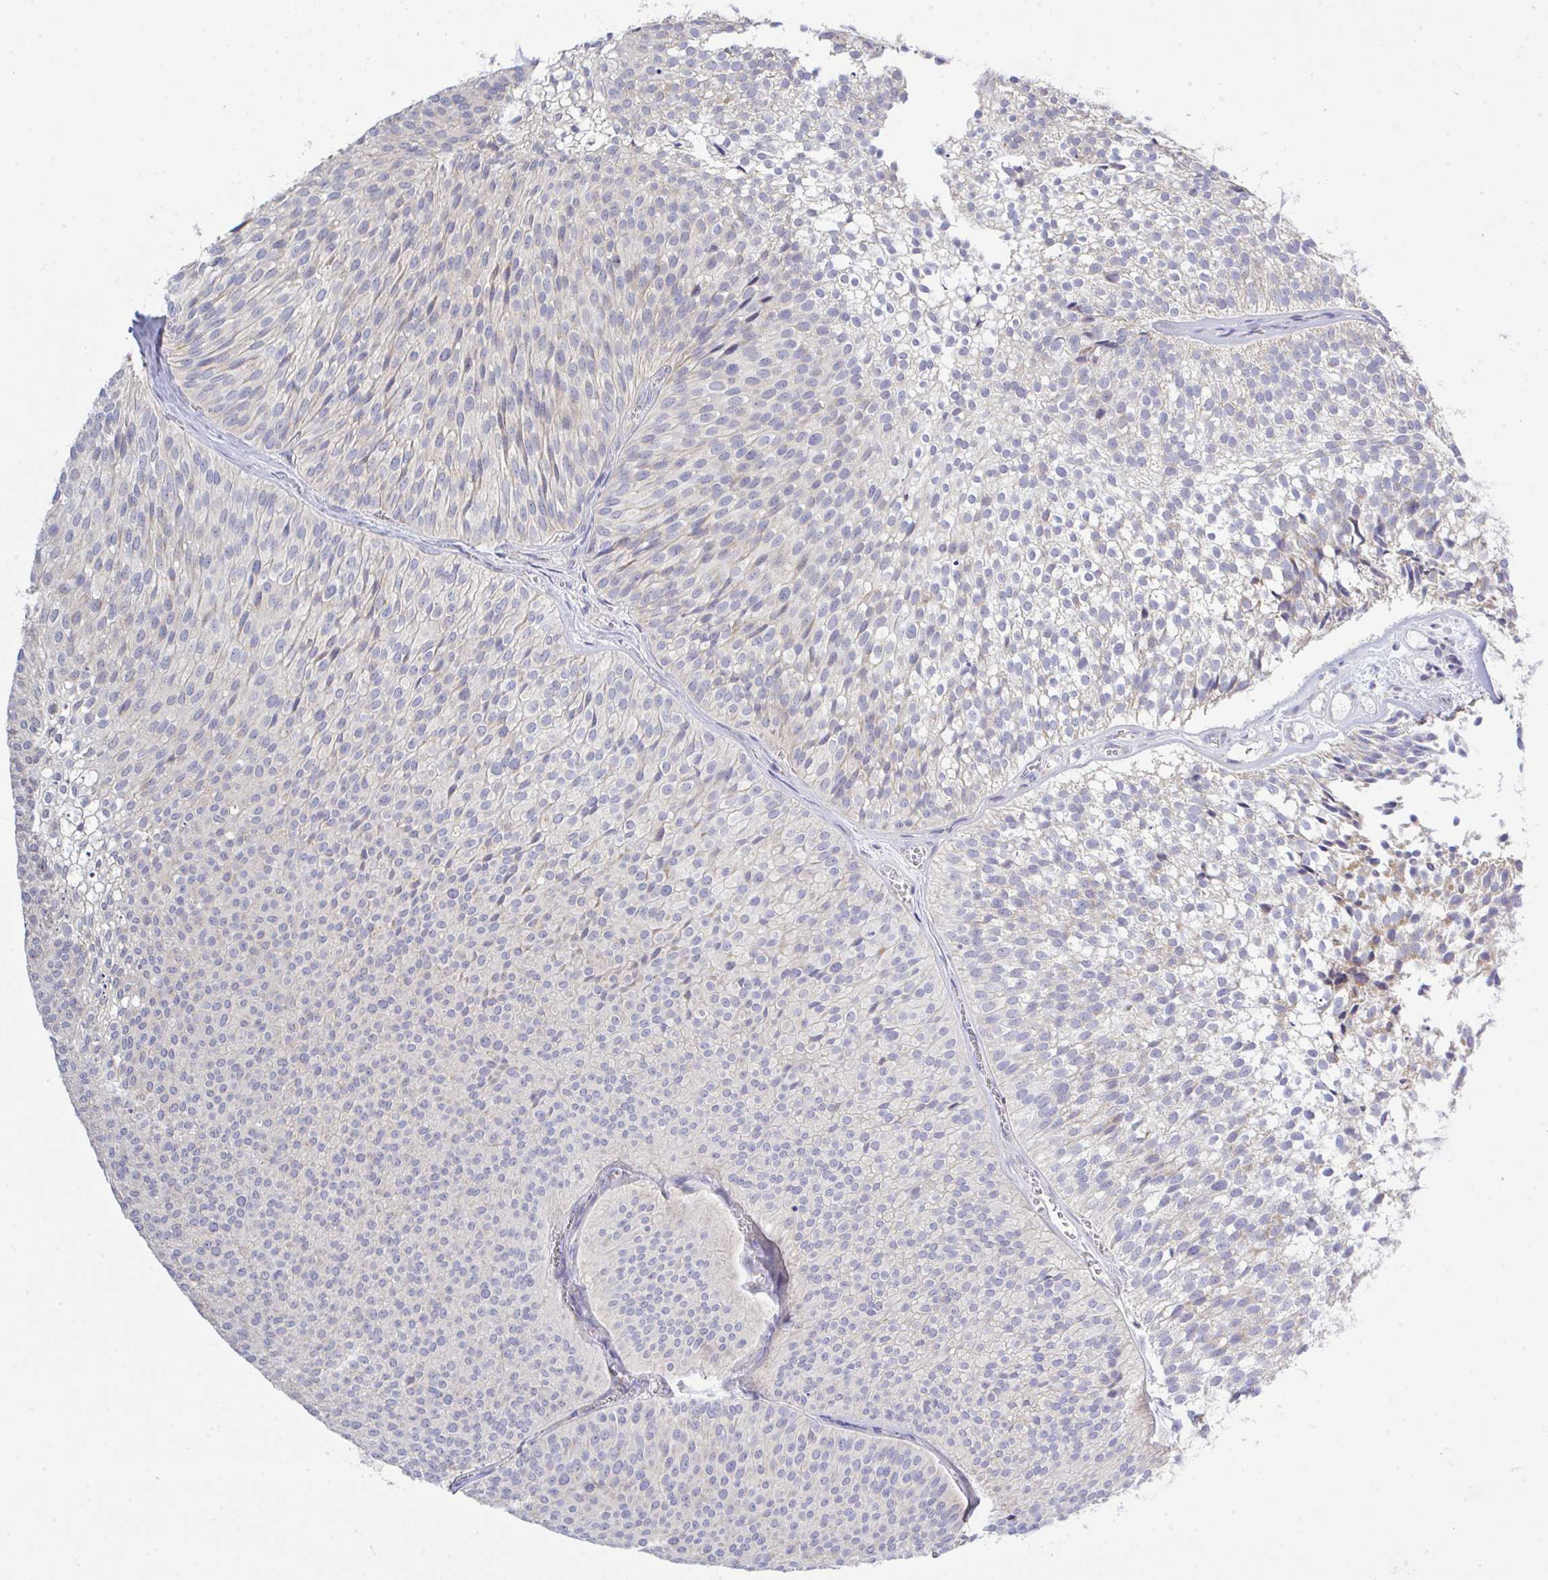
{"staining": {"intensity": "negative", "quantity": "none", "location": "none"}, "tissue": "urothelial cancer", "cell_type": "Tumor cells", "image_type": "cancer", "snomed": [{"axis": "morphology", "description": "Urothelial carcinoma, Low grade"}, {"axis": "topography", "description": "Urinary bladder"}], "caption": "Immunohistochemistry image of human urothelial cancer stained for a protein (brown), which demonstrates no expression in tumor cells.", "gene": "NDUFA7", "patient": {"sex": "male", "age": 91}}